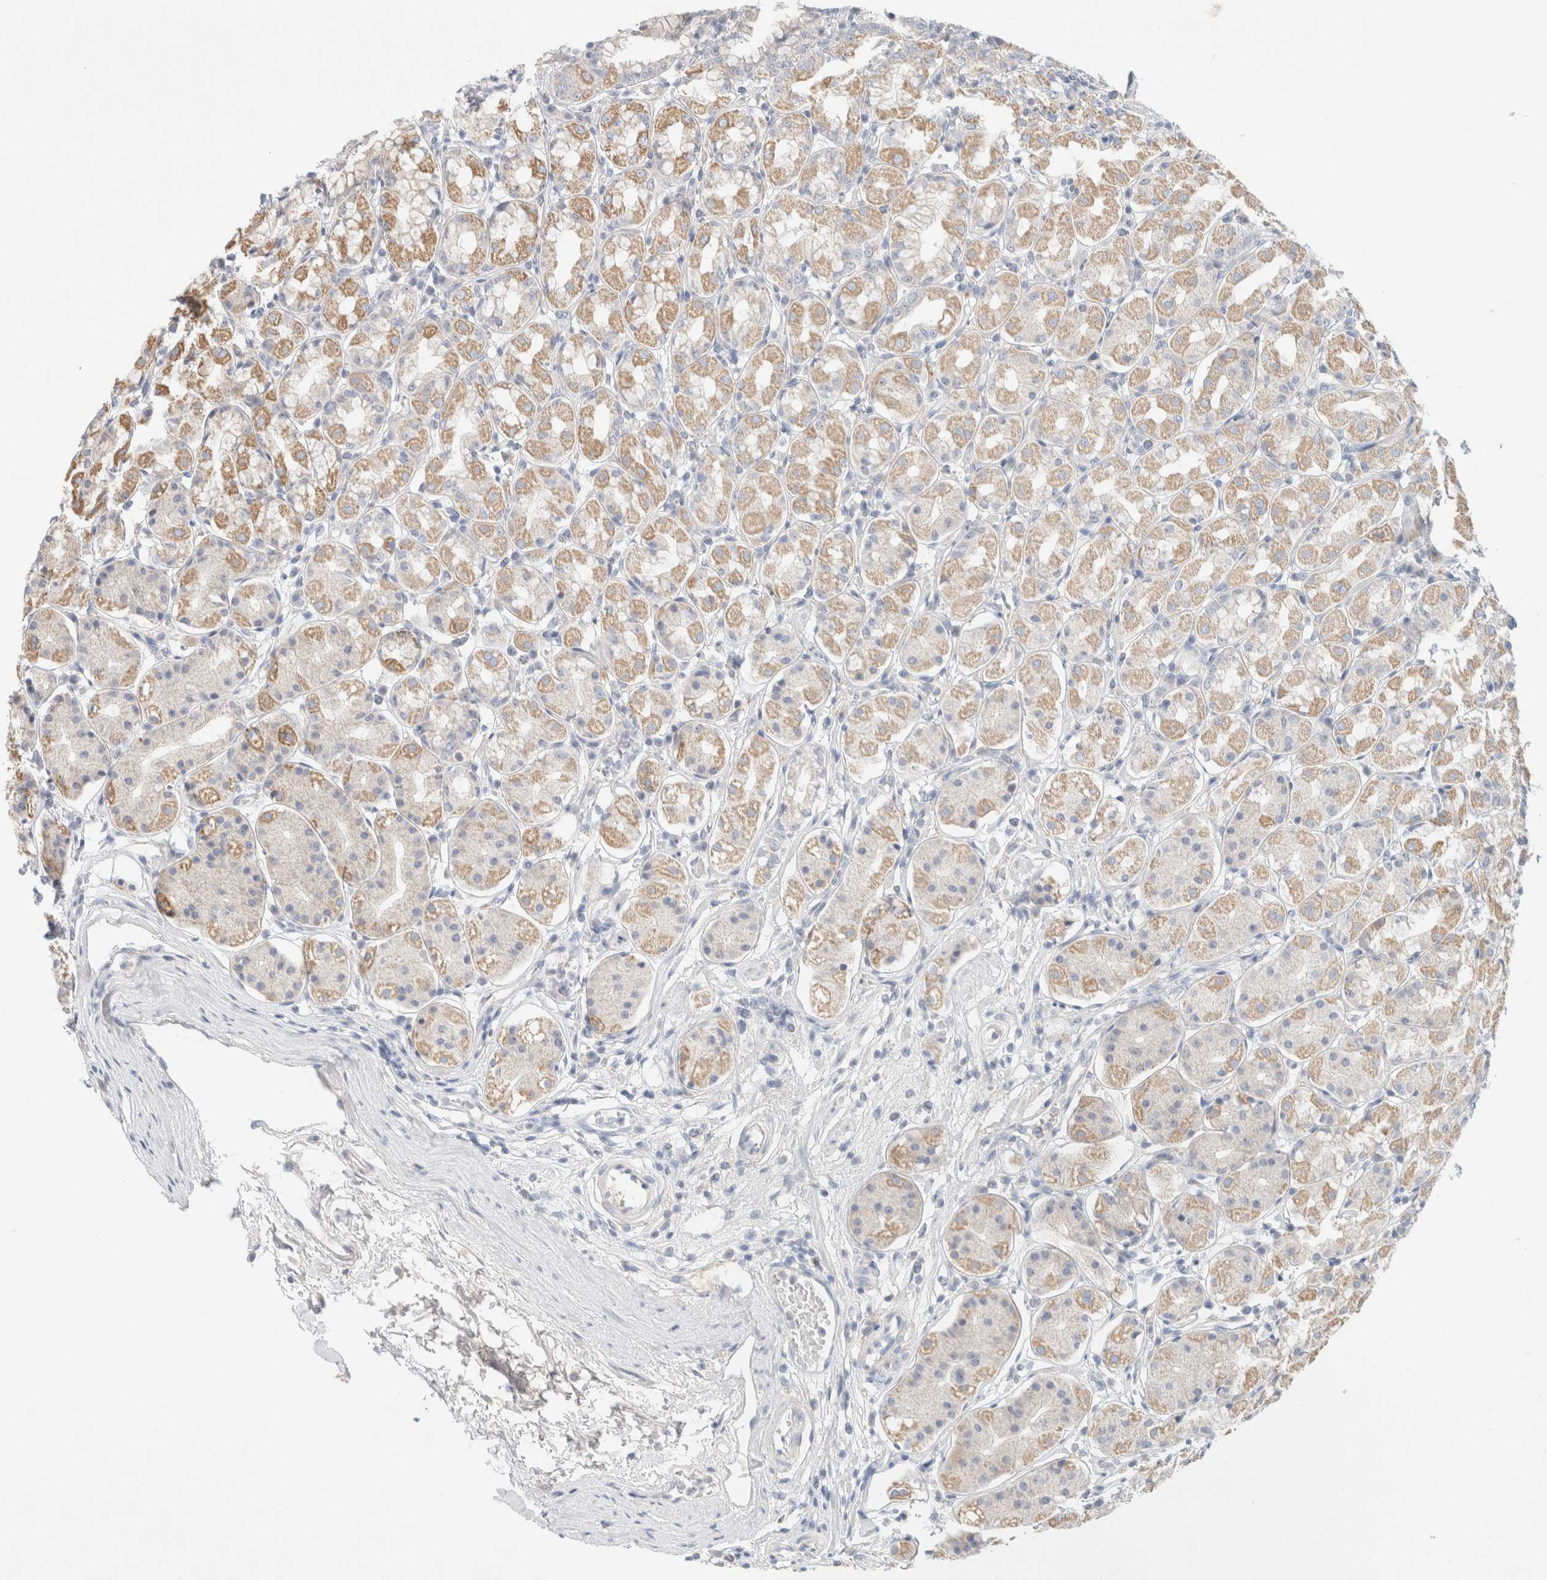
{"staining": {"intensity": "weak", "quantity": "25%-75%", "location": "cytoplasmic/membranous"}, "tissue": "stomach", "cell_type": "Glandular cells", "image_type": "normal", "snomed": [{"axis": "morphology", "description": "Normal tissue, NOS"}, {"axis": "topography", "description": "Stomach"}, {"axis": "topography", "description": "Stomach, lower"}], "caption": "Stomach stained for a protein (brown) displays weak cytoplasmic/membranous positive expression in approximately 25%-75% of glandular cells.", "gene": "HEXD", "patient": {"sex": "female", "age": 56}}